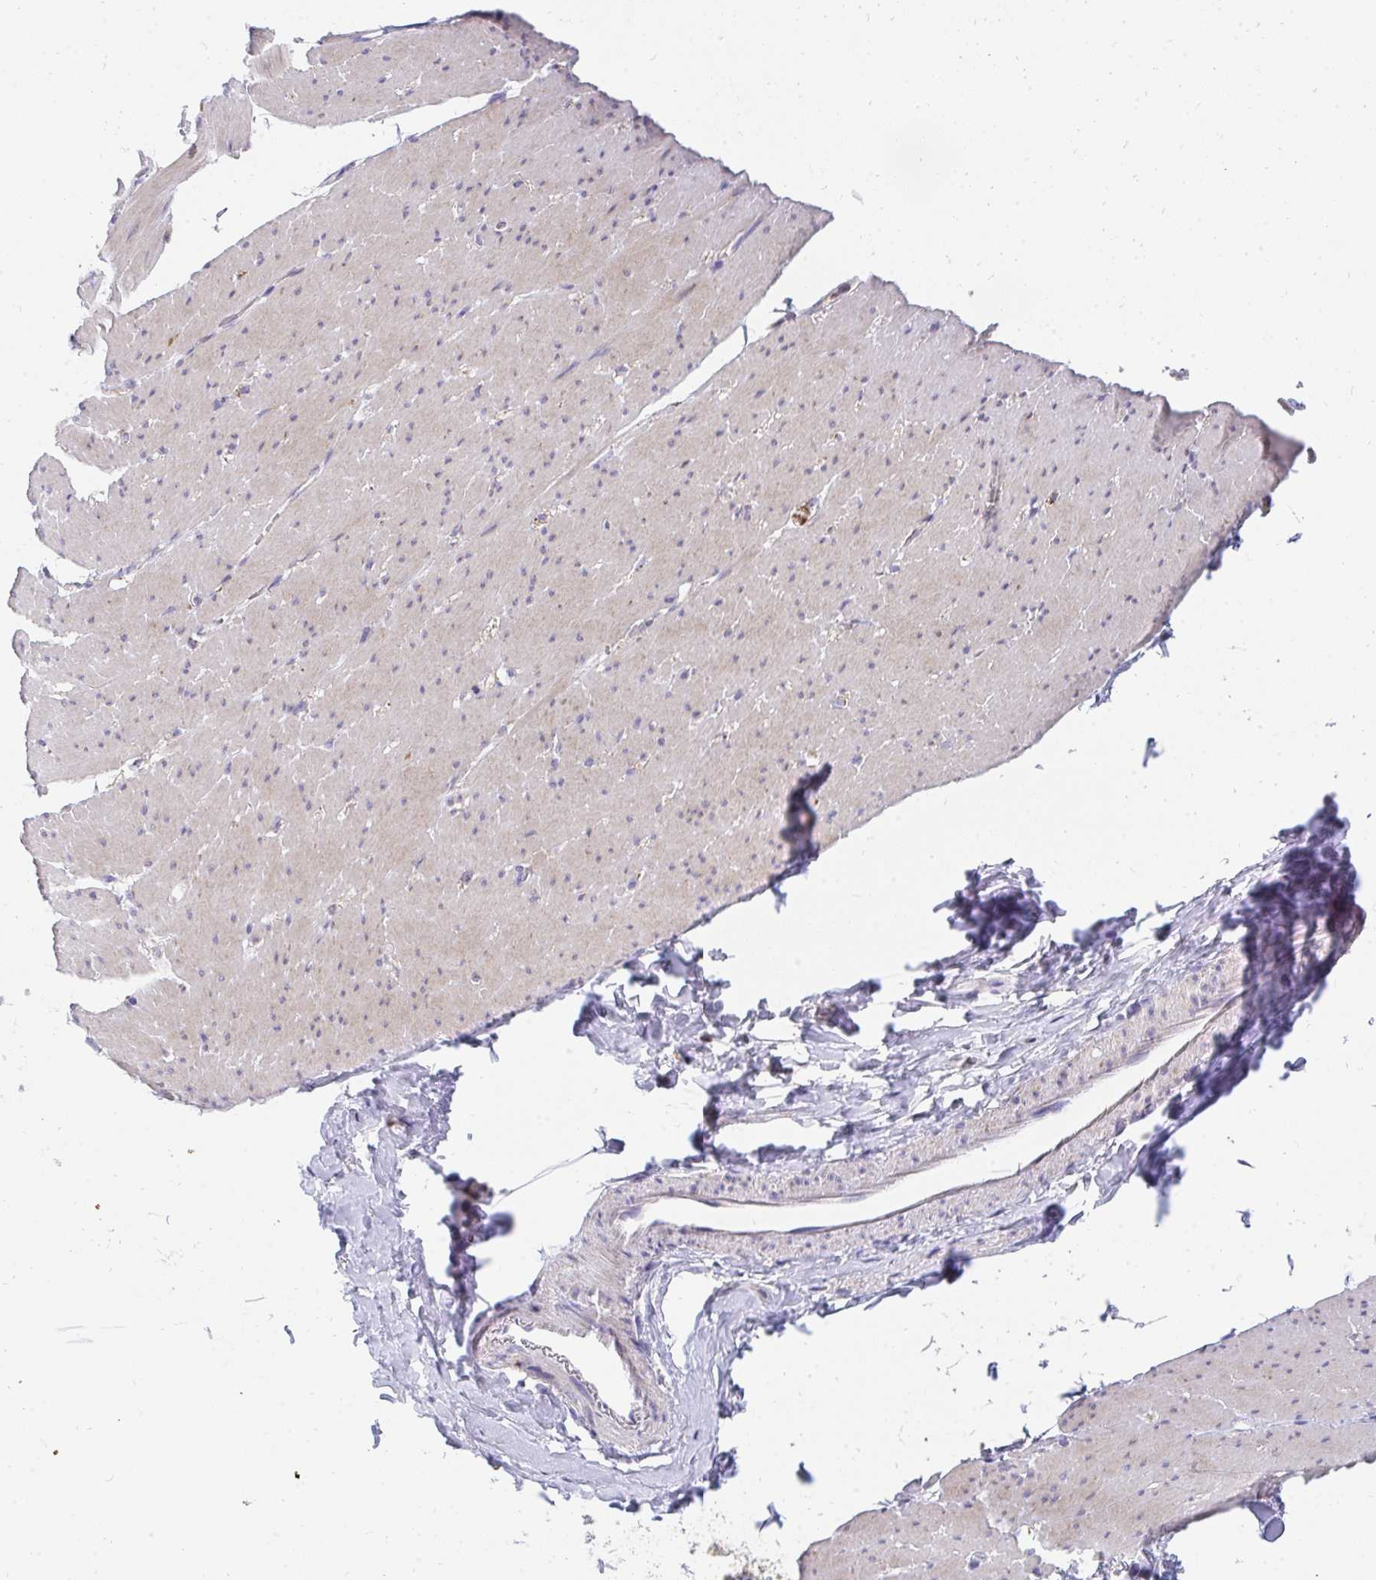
{"staining": {"intensity": "weak", "quantity": "25%-75%", "location": "cytoplasmic/membranous"}, "tissue": "smooth muscle", "cell_type": "Smooth muscle cells", "image_type": "normal", "snomed": [{"axis": "morphology", "description": "Normal tissue, NOS"}, {"axis": "topography", "description": "Smooth muscle"}, {"axis": "topography", "description": "Rectum"}], "caption": "Protein staining exhibits weak cytoplasmic/membranous positivity in approximately 25%-75% of smooth muscle cells in normal smooth muscle.", "gene": "PC", "patient": {"sex": "male", "age": 53}}